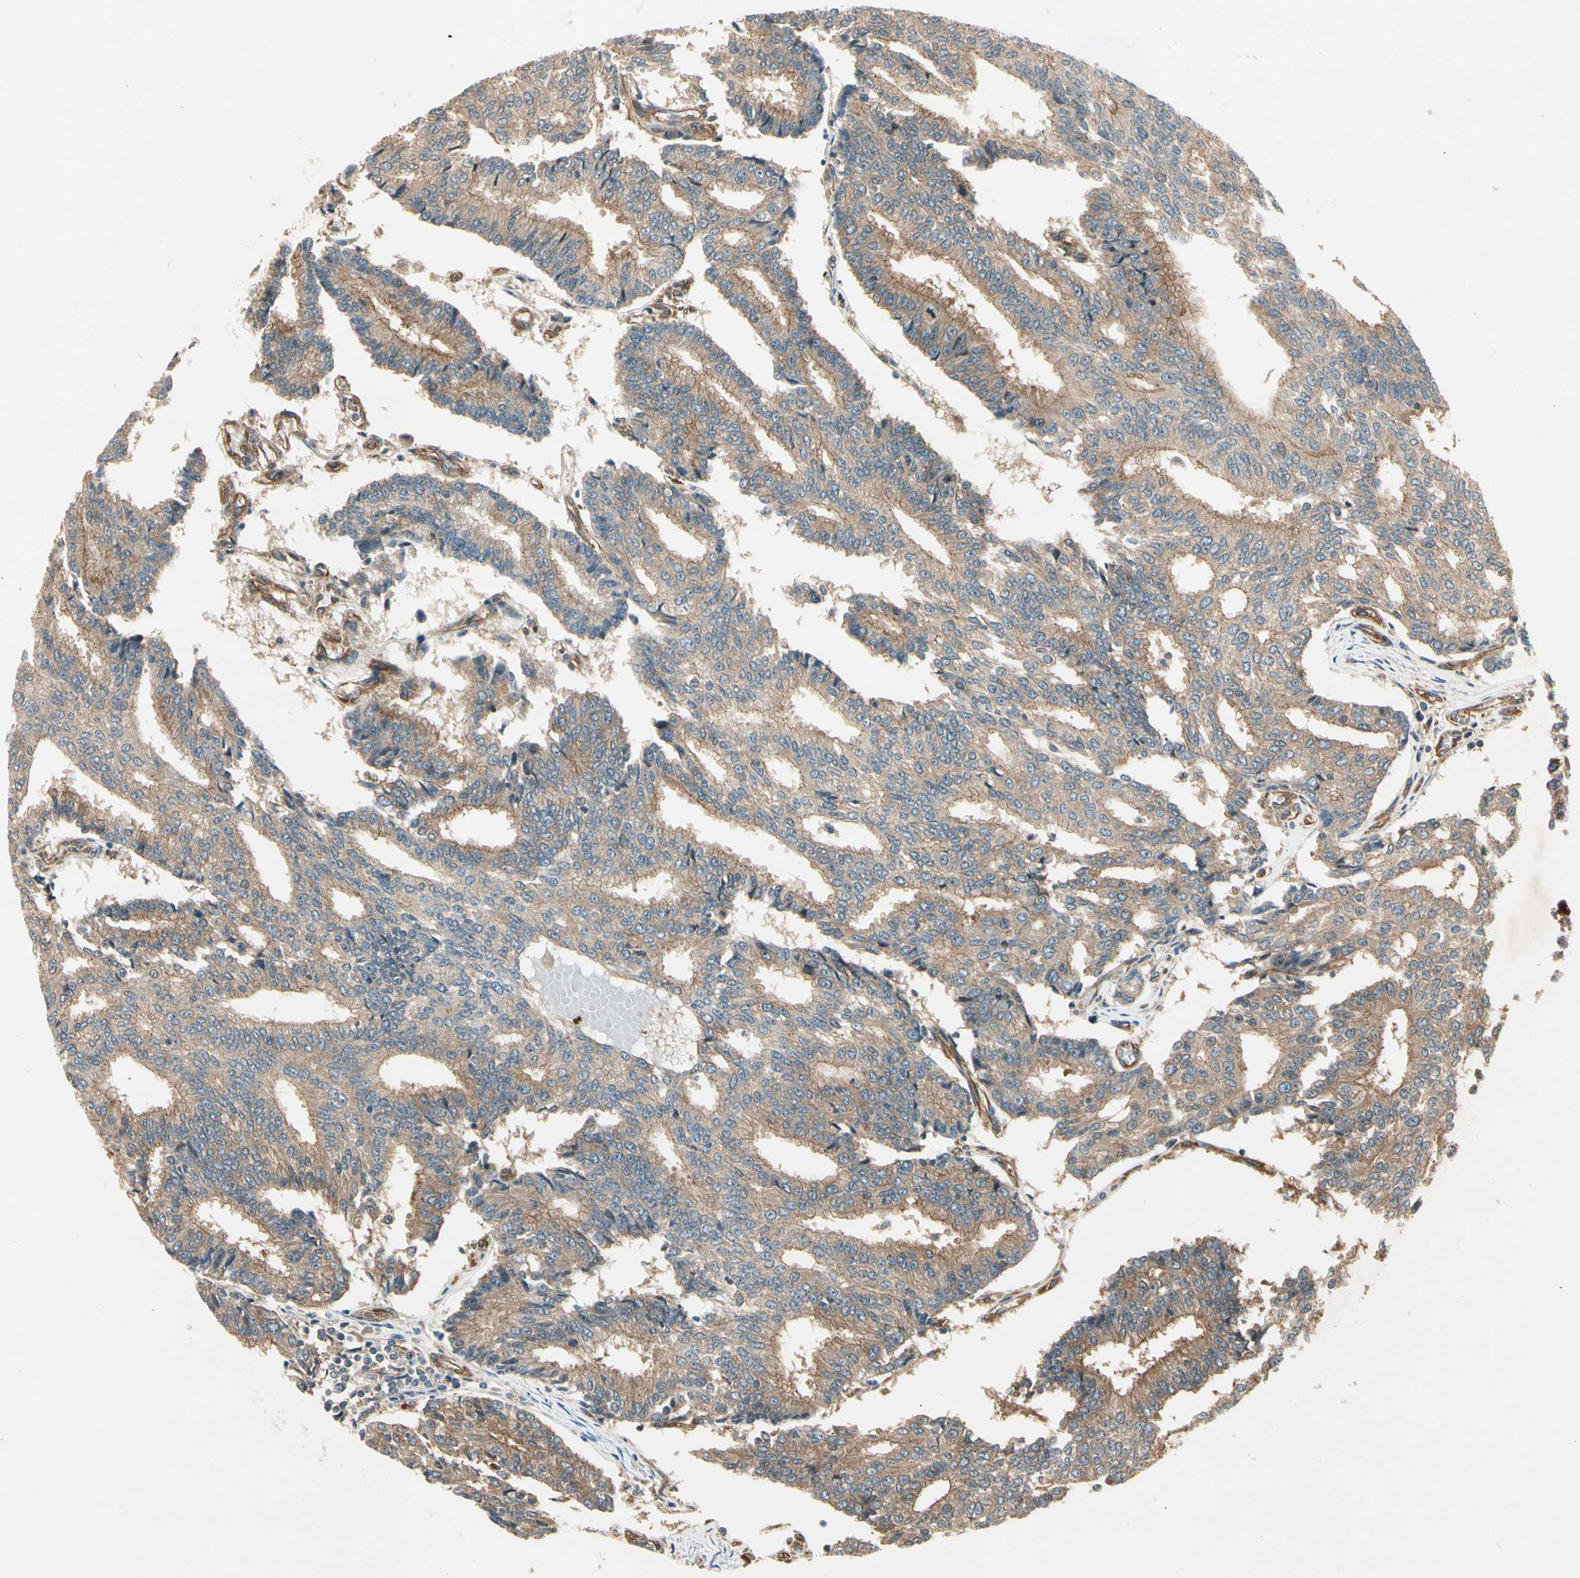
{"staining": {"intensity": "weak", "quantity": ">75%", "location": "cytoplasmic/membranous"}, "tissue": "prostate cancer", "cell_type": "Tumor cells", "image_type": "cancer", "snomed": [{"axis": "morphology", "description": "Adenocarcinoma, High grade"}, {"axis": "topography", "description": "Prostate"}], "caption": "Brown immunohistochemical staining in human prostate cancer demonstrates weak cytoplasmic/membranous staining in approximately >75% of tumor cells.", "gene": "ROCK2", "patient": {"sex": "male", "age": 55}}